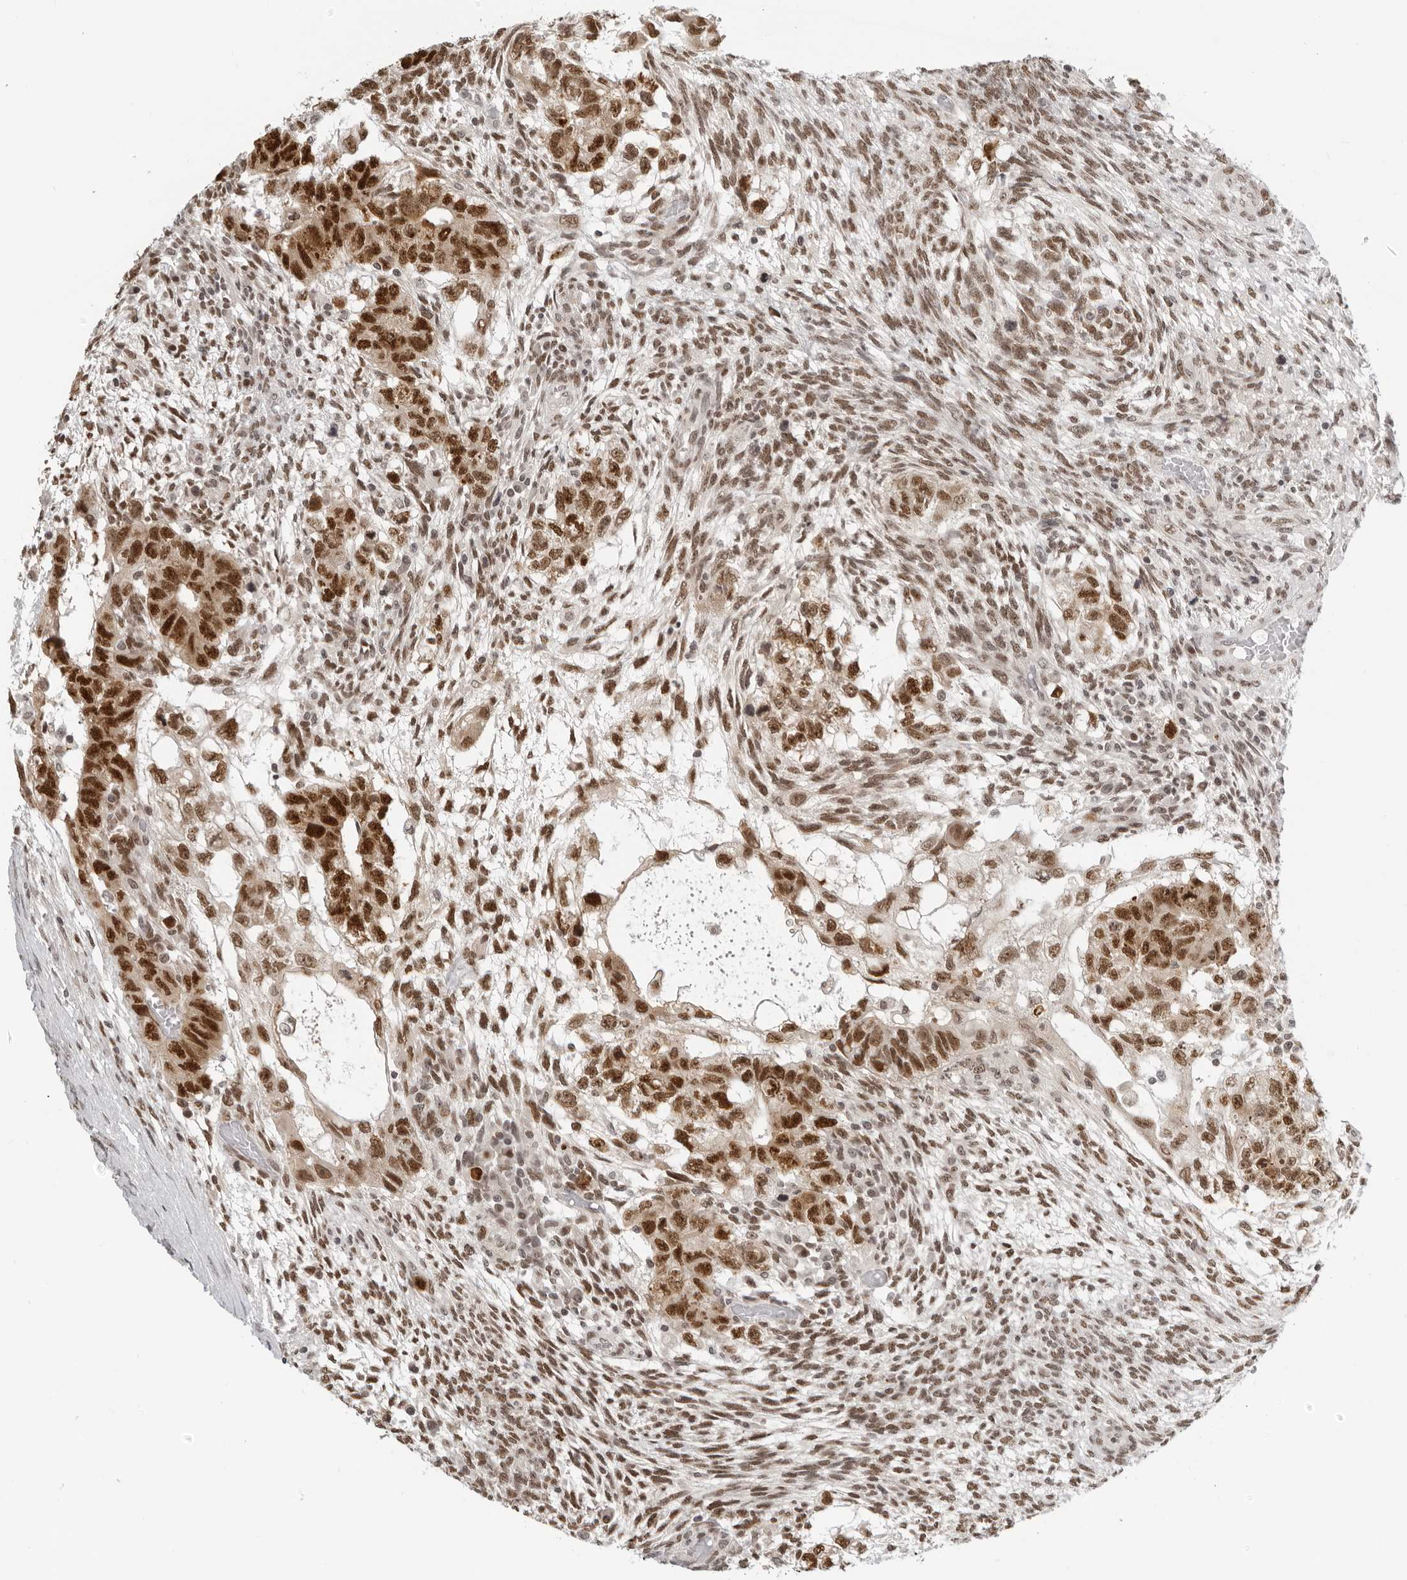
{"staining": {"intensity": "strong", "quantity": ">75%", "location": "nuclear"}, "tissue": "testis cancer", "cell_type": "Tumor cells", "image_type": "cancer", "snomed": [{"axis": "morphology", "description": "Normal tissue, NOS"}, {"axis": "morphology", "description": "Carcinoma, Embryonal, NOS"}, {"axis": "topography", "description": "Testis"}], "caption": "A histopathology image showing strong nuclear staining in approximately >75% of tumor cells in testis cancer (embryonal carcinoma), as visualized by brown immunohistochemical staining.", "gene": "MSH6", "patient": {"sex": "male", "age": 36}}